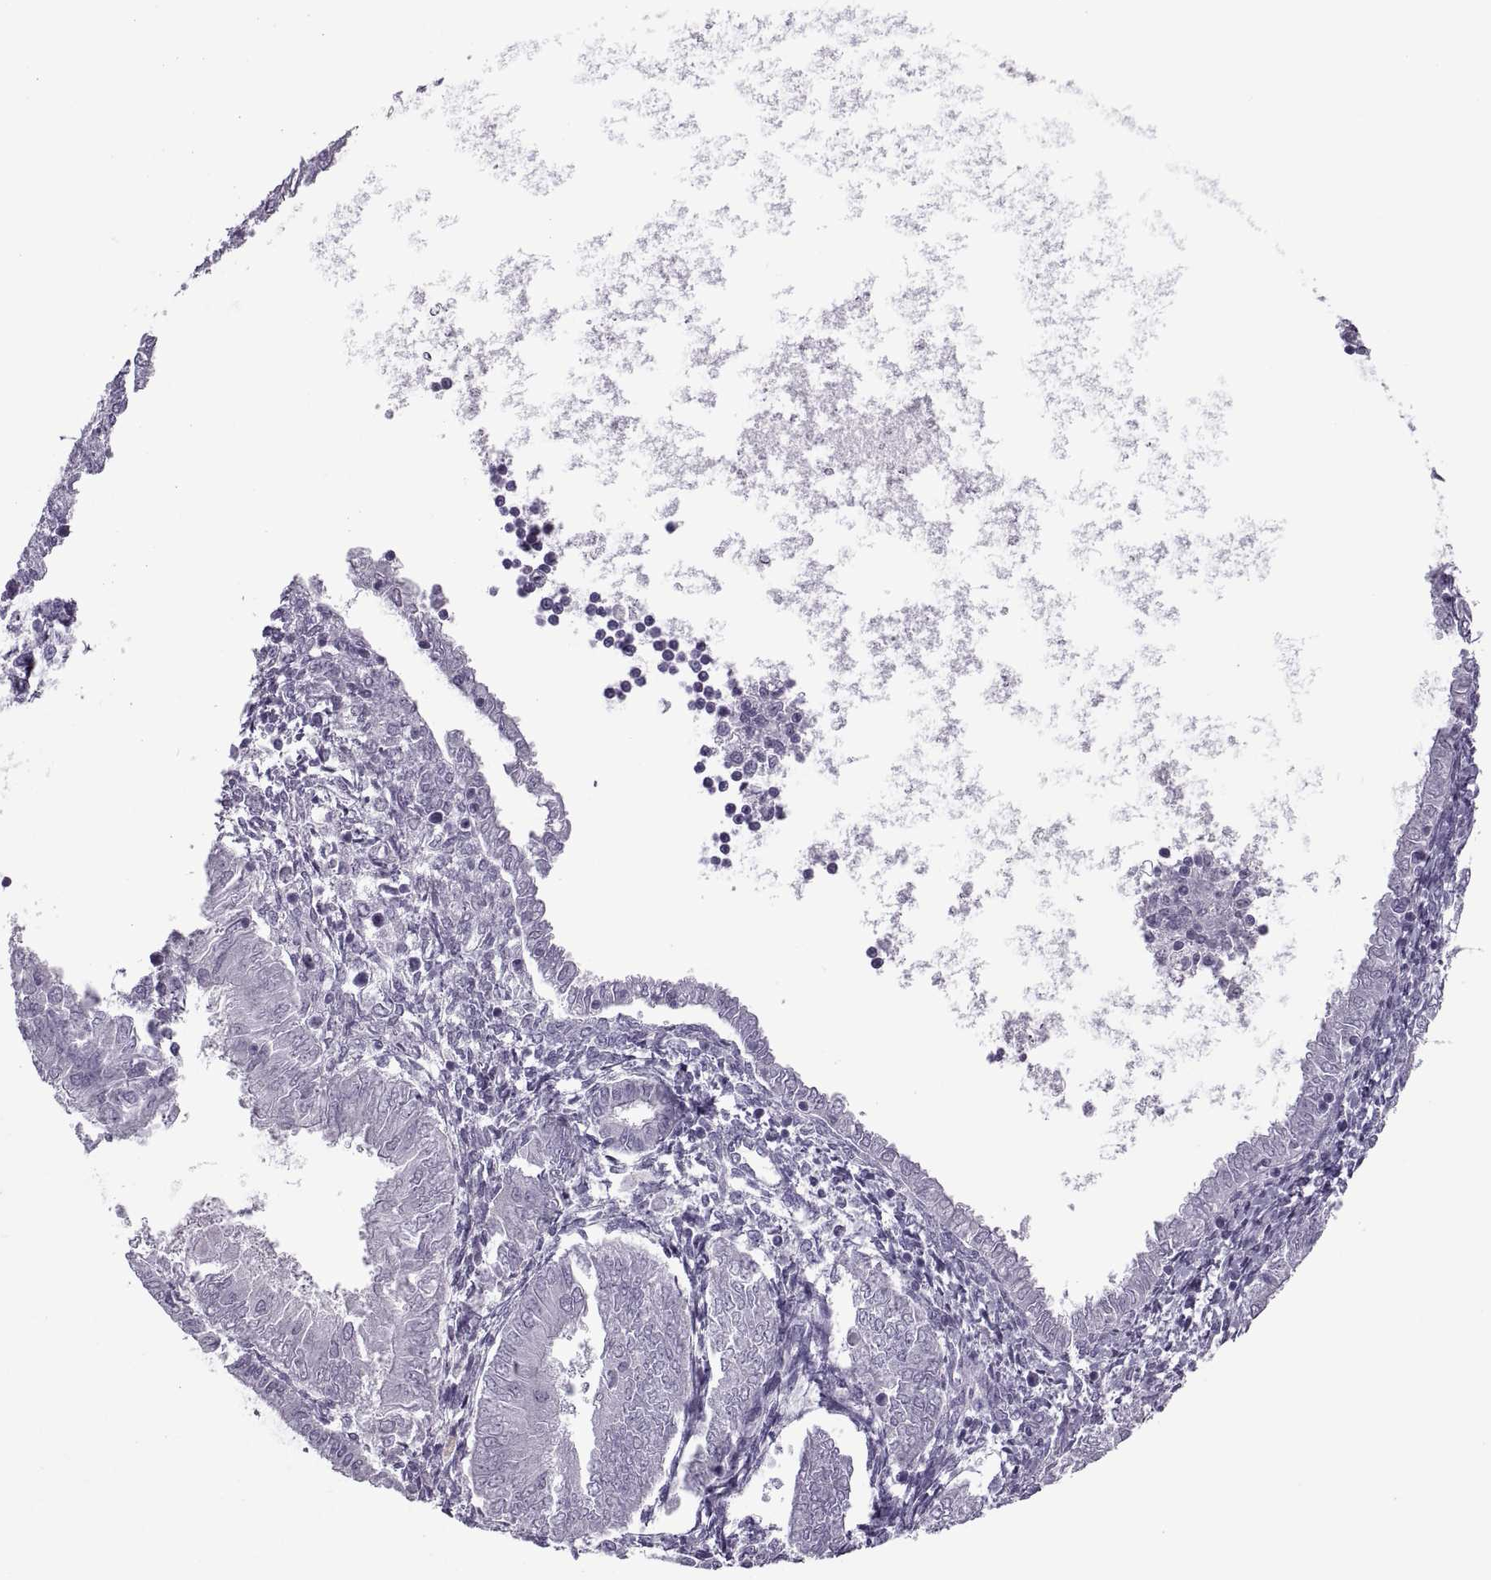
{"staining": {"intensity": "negative", "quantity": "none", "location": "none"}, "tissue": "endometrial cancer", "cell_type": "Tumor cells", "image_type": "cancer", "snomed": [{"axis": "morphology", "description": "Adenocarcinoma, NOS"}, {"axis": "topography", "description": "Endometrium"}], "caption": "IHC micrograph of neoplastic tissue: human adenocarcinoma (endometrial) stained with DAB shows no significant protein positivity in tumor cells.", "gene": "FAM24A", "patient": {"sex": "female", "age": 53}}